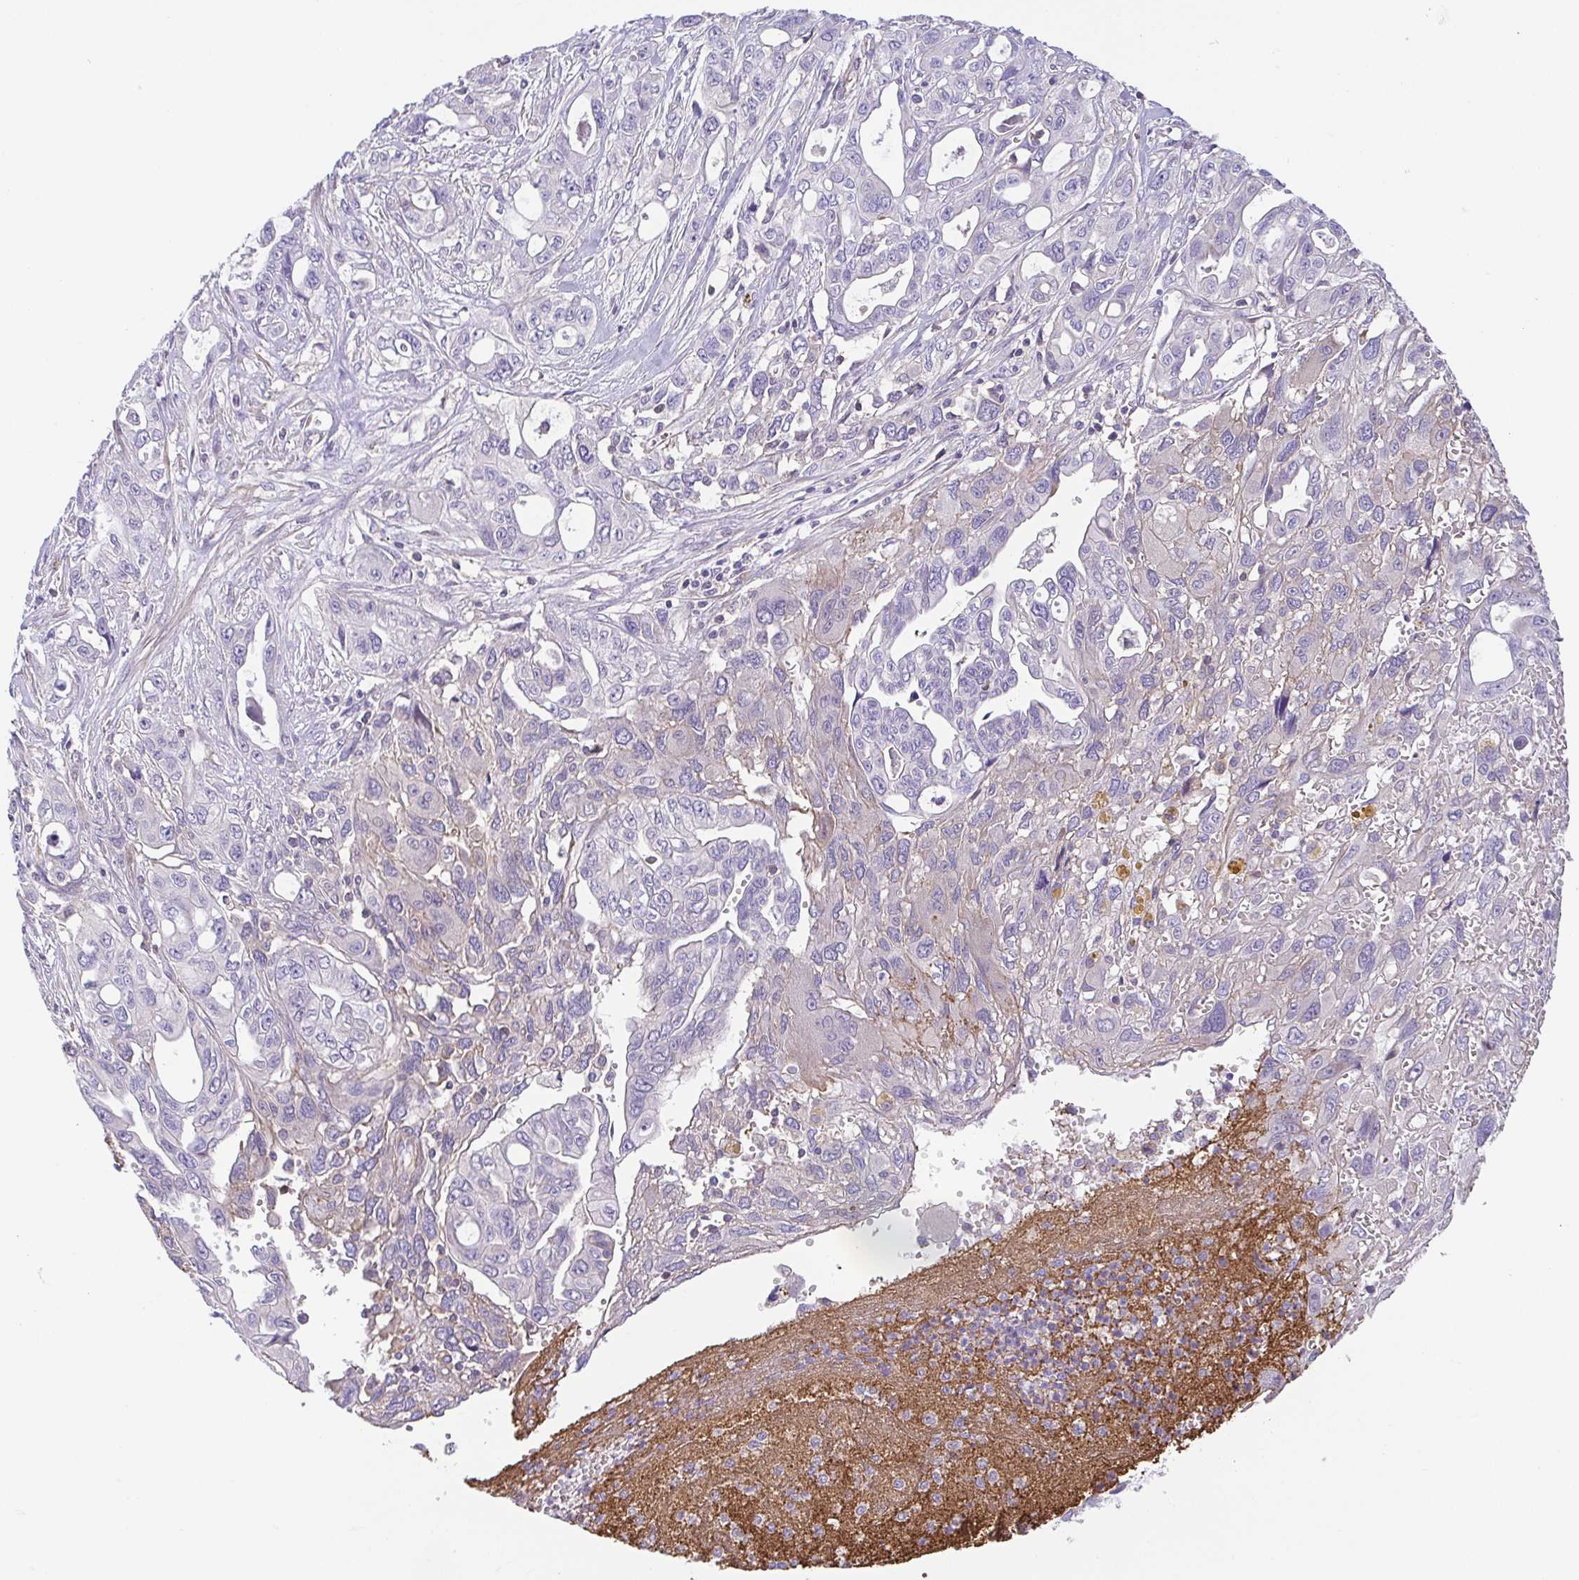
{"staining": {"intensity": "negative", "quantity": "none", "location": "none"}, "tissue": "pancreatic cancer", "cell_type": "Tumor cells", "image_type": "cancer", "snomed": [{"axis": "morphology", "description": "Adenocarcinoma, NOS"}, {"axis": "topography", "description": "Pancreas"}], "caption": "Immunohistochemistry (IHC) histopathology image of pancreatic adenocarcinoma stained for a protein (brown), which displays no positivity in tumor cells.", "gene": "PRR14L", "patient": {"sex": "female", "age": 47}}